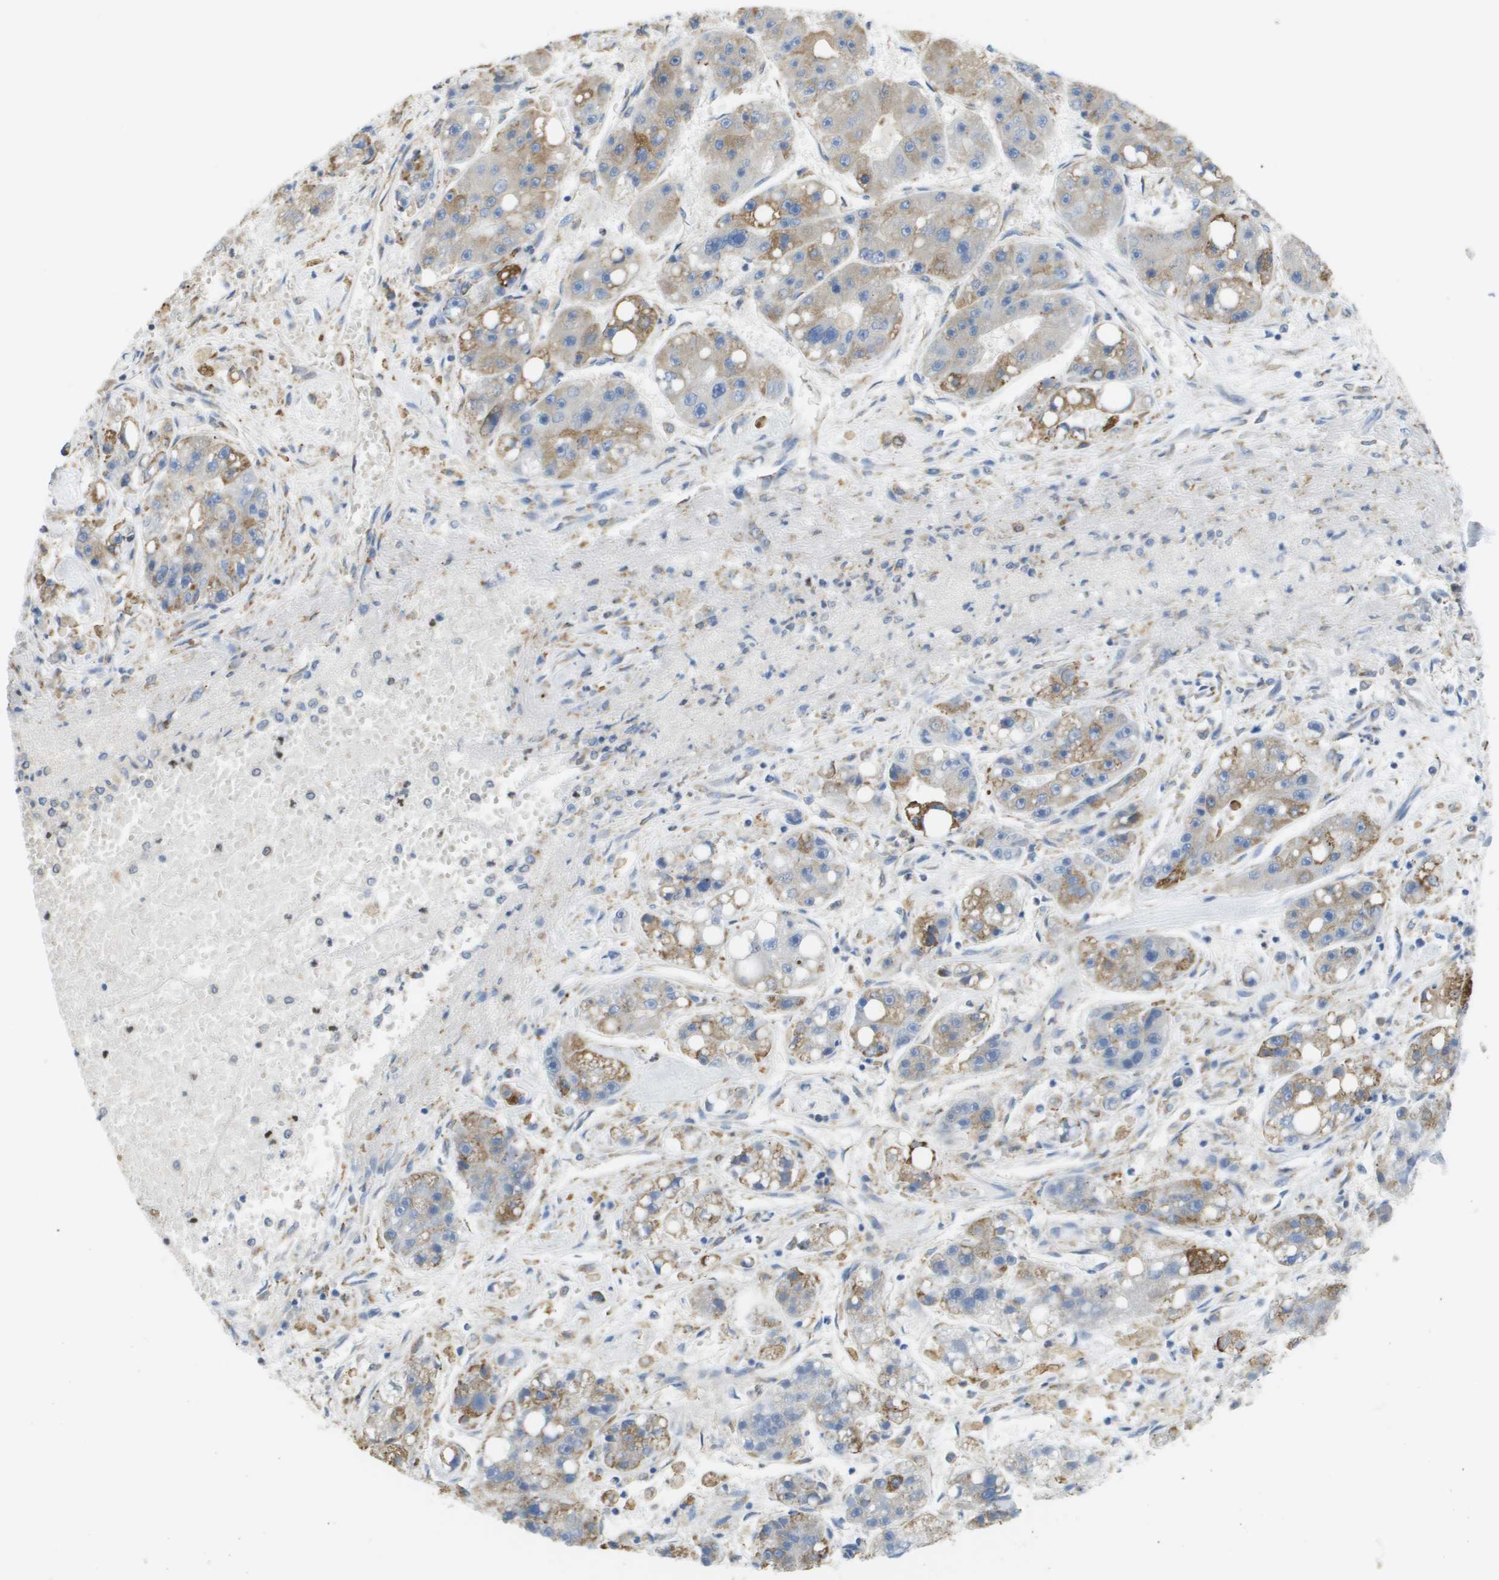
{"staining": {"intensity": "weak", "quantity": "25%-75%", "location": "cytoplasmic/membranous"}, "tissue": "liver cancer", "cell_type": "Tumor cells", "image_type": "cancer", "snomed": [{"axis": "morphology", "description": "Carcinoma, Hepatocellular, NOS"}, {"axis": "topography", "description": "Liver"}], "caption": "Protein staining of liver hepatocellular carcinoma tissue displays weak cytoplasmic/membranous expression in approximately 25%-75% of tumor cells.", "gene": "SDR42E1", "patient": {"sex": "female", "age": 61}}